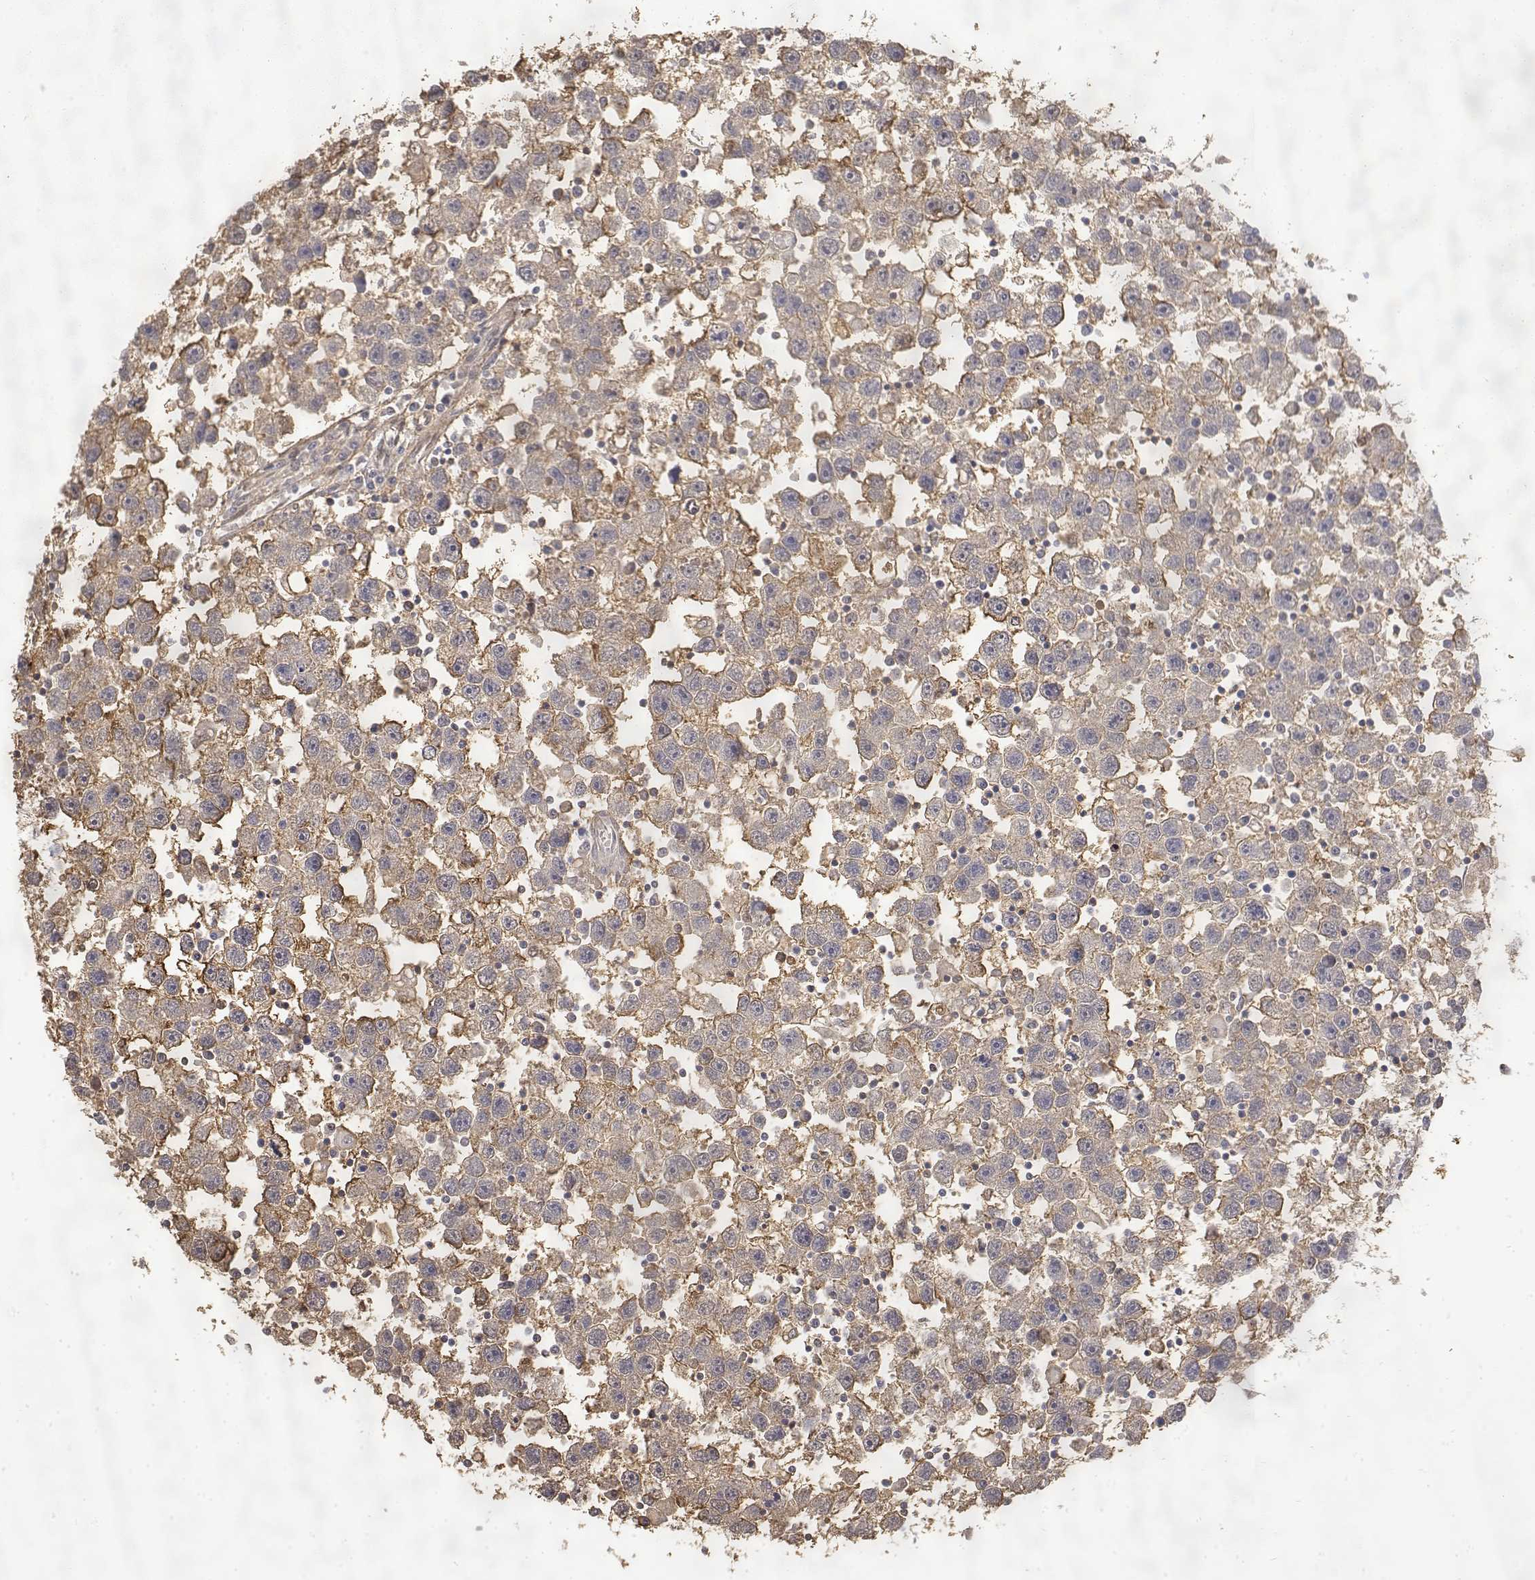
{"staining": {"intensity": "negative", "quantity": "none", "location": "none"}, "tissue": "testis cancer", "cell_type": "Tumor cells", "image_type": "cancer", "snomed": [{"axis": "morphology", "description": "Seminoma, NOS"}, {"axis": "topography", "description": "Testis"}], "caption": "Tumor cells show no significant positivity in seminoma (testis). (Stains: DAB (3,3'-diaminobenzidine) IHC with hematoxylin counter stain, Microscopy: brightfield microscopy at high magnification).", "gene": "TPI1", "patient": {"sex": "male", "age": 30}}